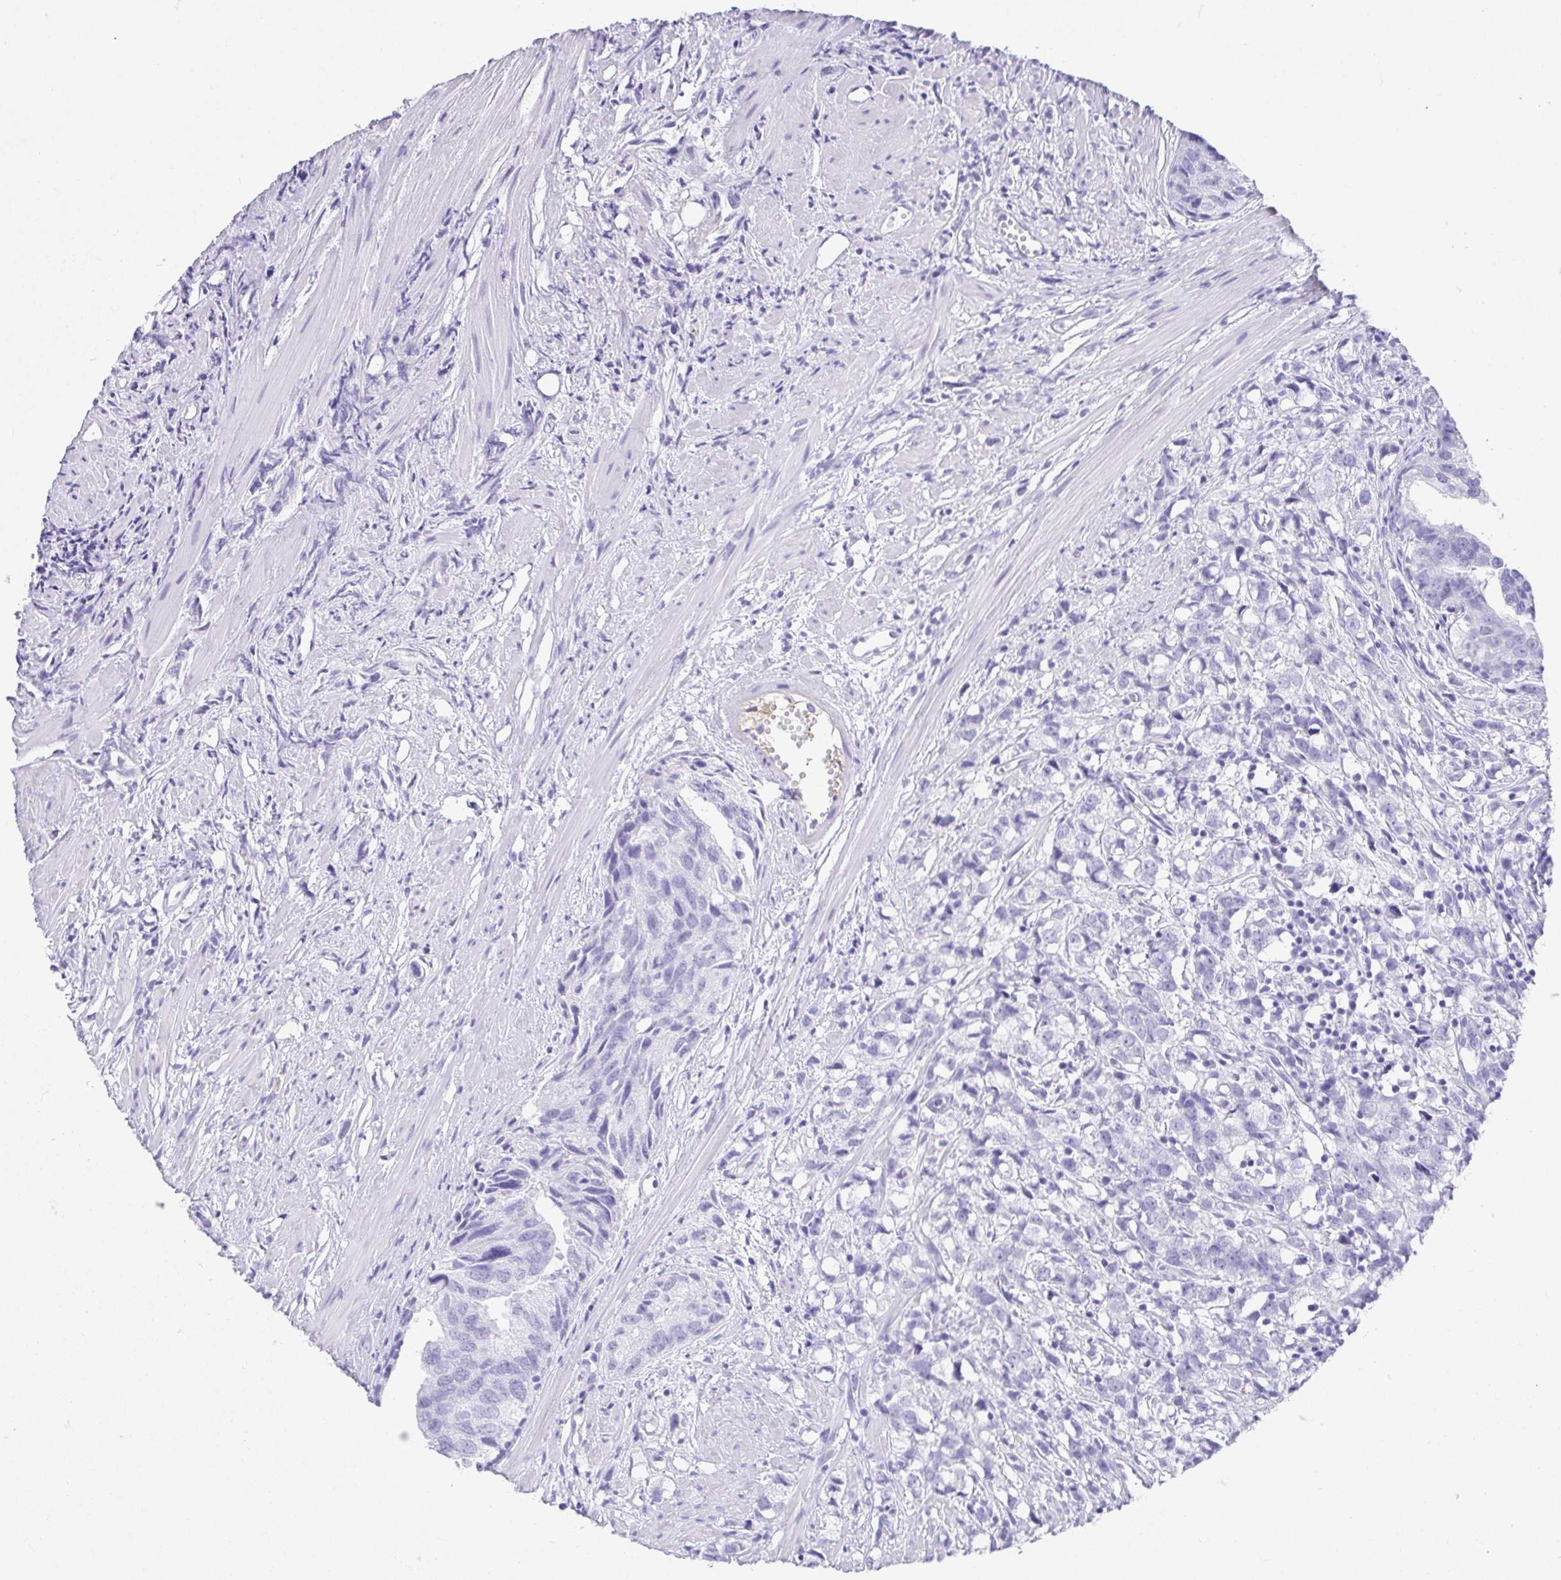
{"staining": {"intensity": "negative", "quantity": "none", "location": "none"}, "tissue": "prostate cancer", "cell_type": "Tumor cells", "image_type": "cancer", "snomed": [{"axis": "morphology", "description": "Adenocarcinoma, High grade"}, {"axis": "topography", "description": "Prostate"}], "caption": "A photomicrograph of human prostate cancer is negative for staining in tumor cells.", "gene": "GKN1", "patient": {"sex": "male", "age": 58}}